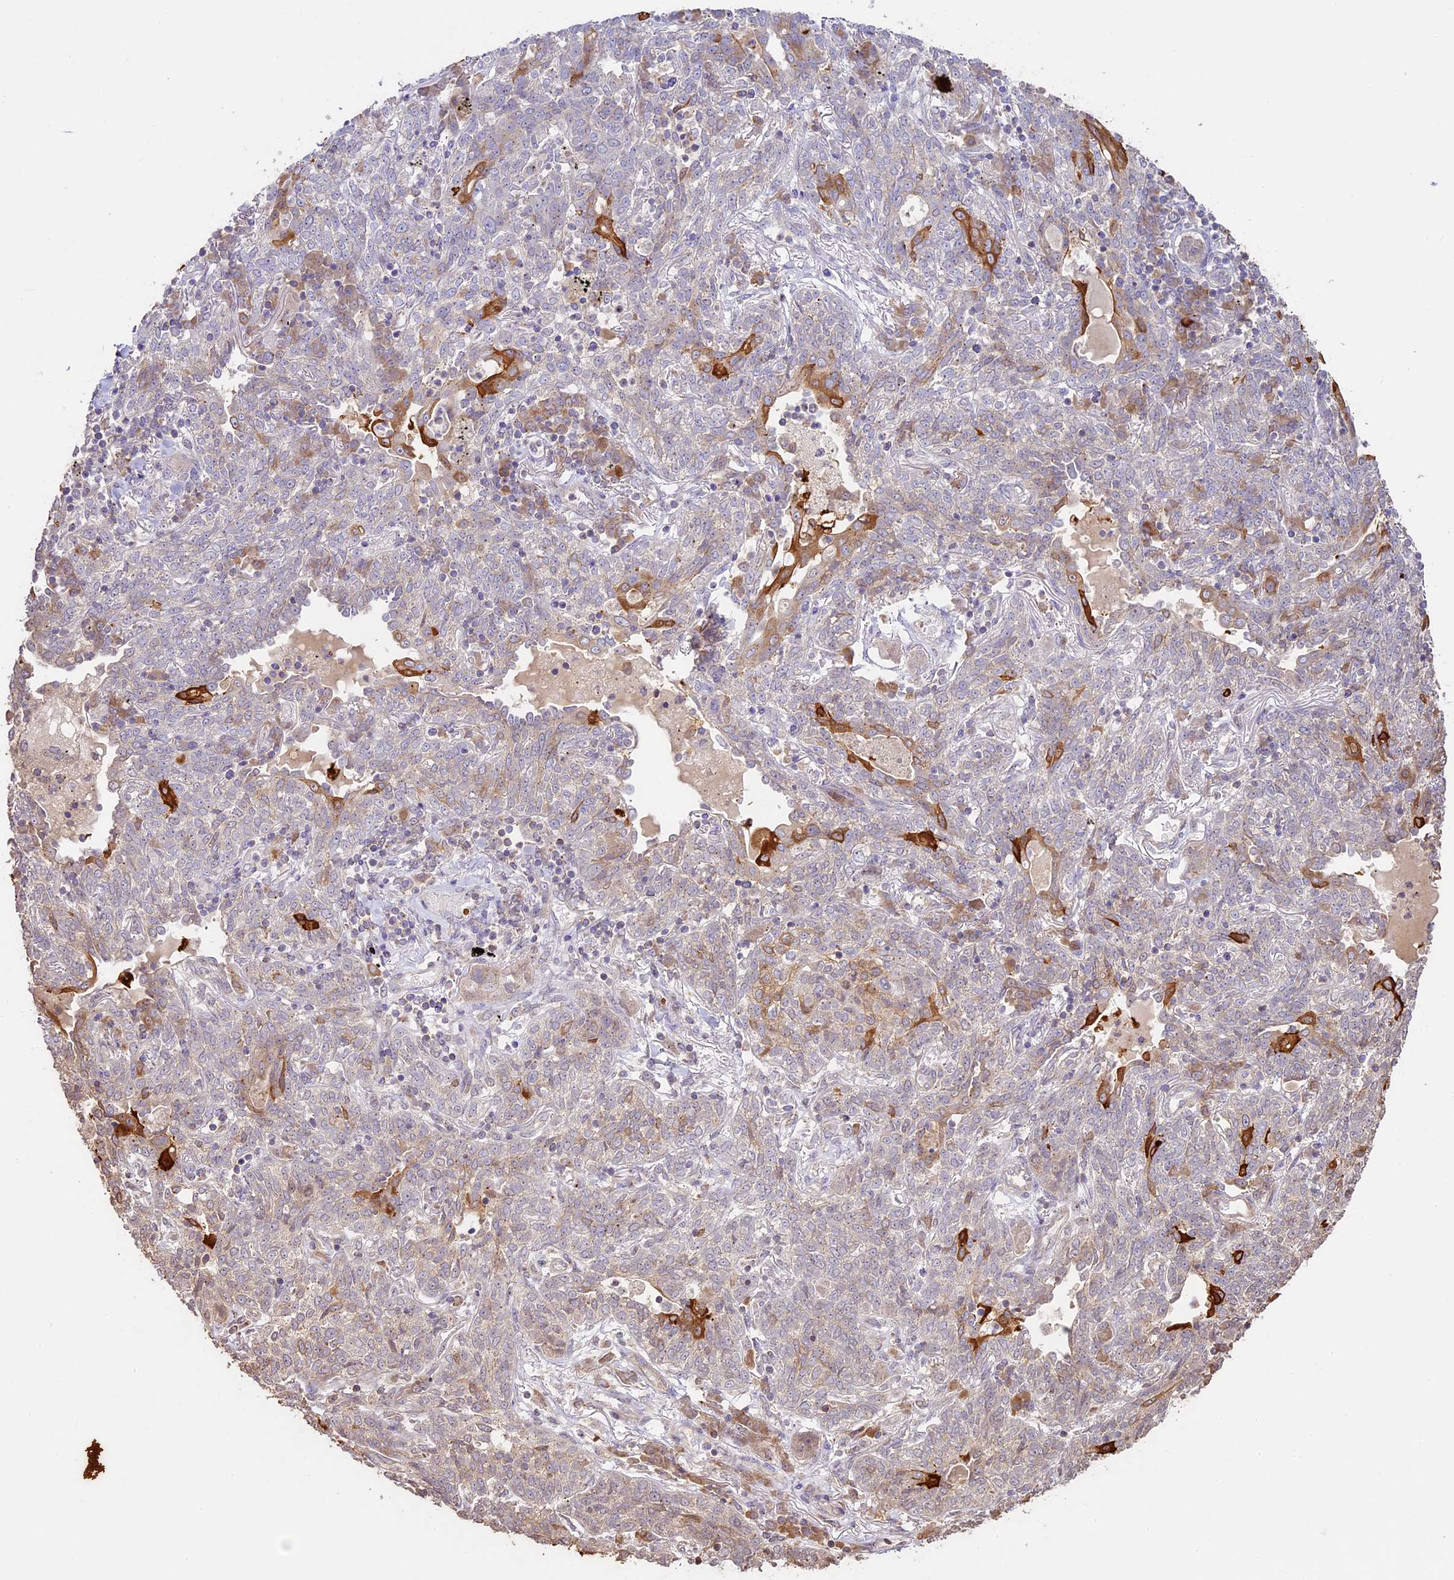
{"staining": {"intensity": "strong", "quantity": "<25%", "location": "cytoplasmic/membranous"}, "tissue": "lung cancer", "cell_type": "Tumor cells", "image_type": "cancer", "snomed": [{"axis": "morphology", "description": "Squamous cell carcinoma, NOS"}, {"axis": "topography", "description": "Lung"}], "caption": "Immunohistochemical staining of human lung cancer (squamous cell carcinoma) shows strong cytoplasmic/membranous protein positivity in approximately <25% of tumor cells.", "gene": "BCAS4", "patient": {"sex": "female", "age": 70}}